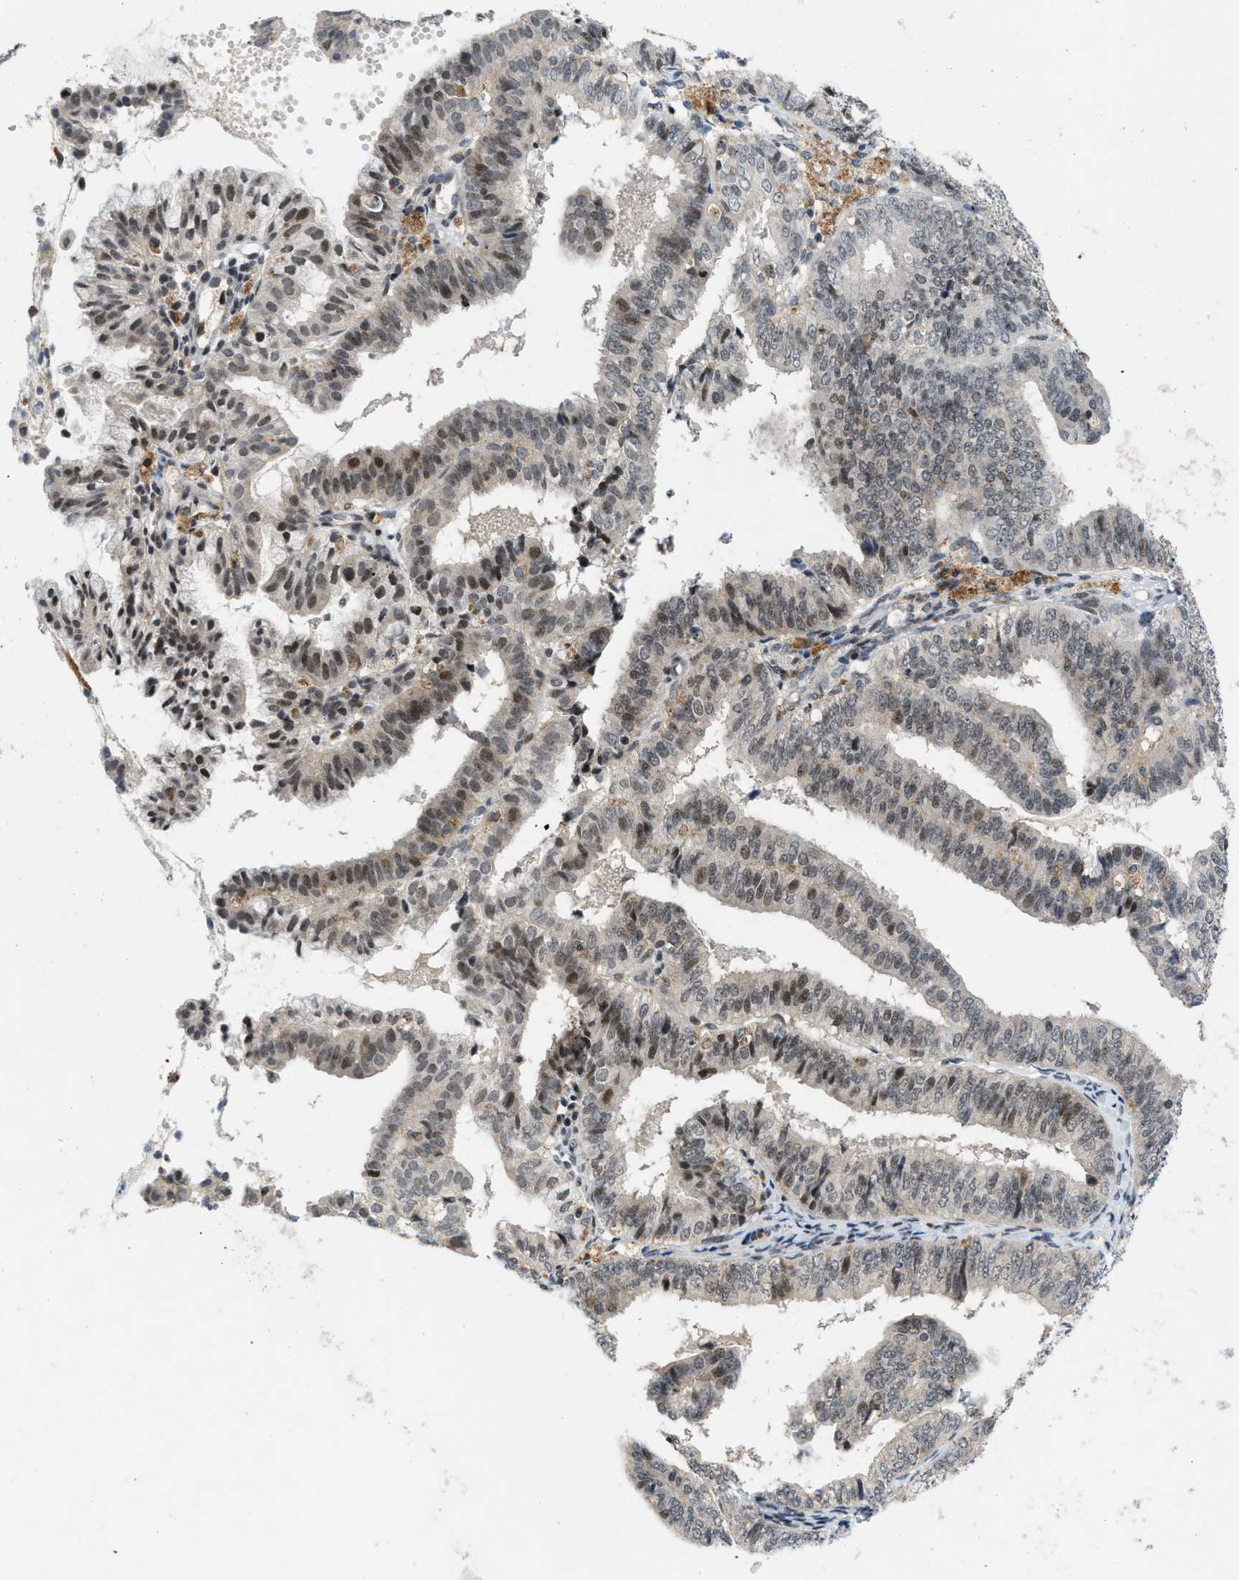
{"staining": {"intensity": "moderate", "quantity": "25%-75%", "location": "nuclear"}, "tissue": "endometrial cancer", "cell_type": "Tumor cells", "image_type": "cancer", "snomed": [{"axis": "morphology", "description": "Adenocarcinoma, NOS"}, {"axis": "topography", "description": "Endometrium"}], "caption": "A micrograph of endometrial adenocarcinoma stained for a protein displays moderate nuclear brown staining in tumor cells. (IHC, brightfield microscopy, high magnification).", "gene": "ING1", "patient": {"sex": "female", "age": 63}}